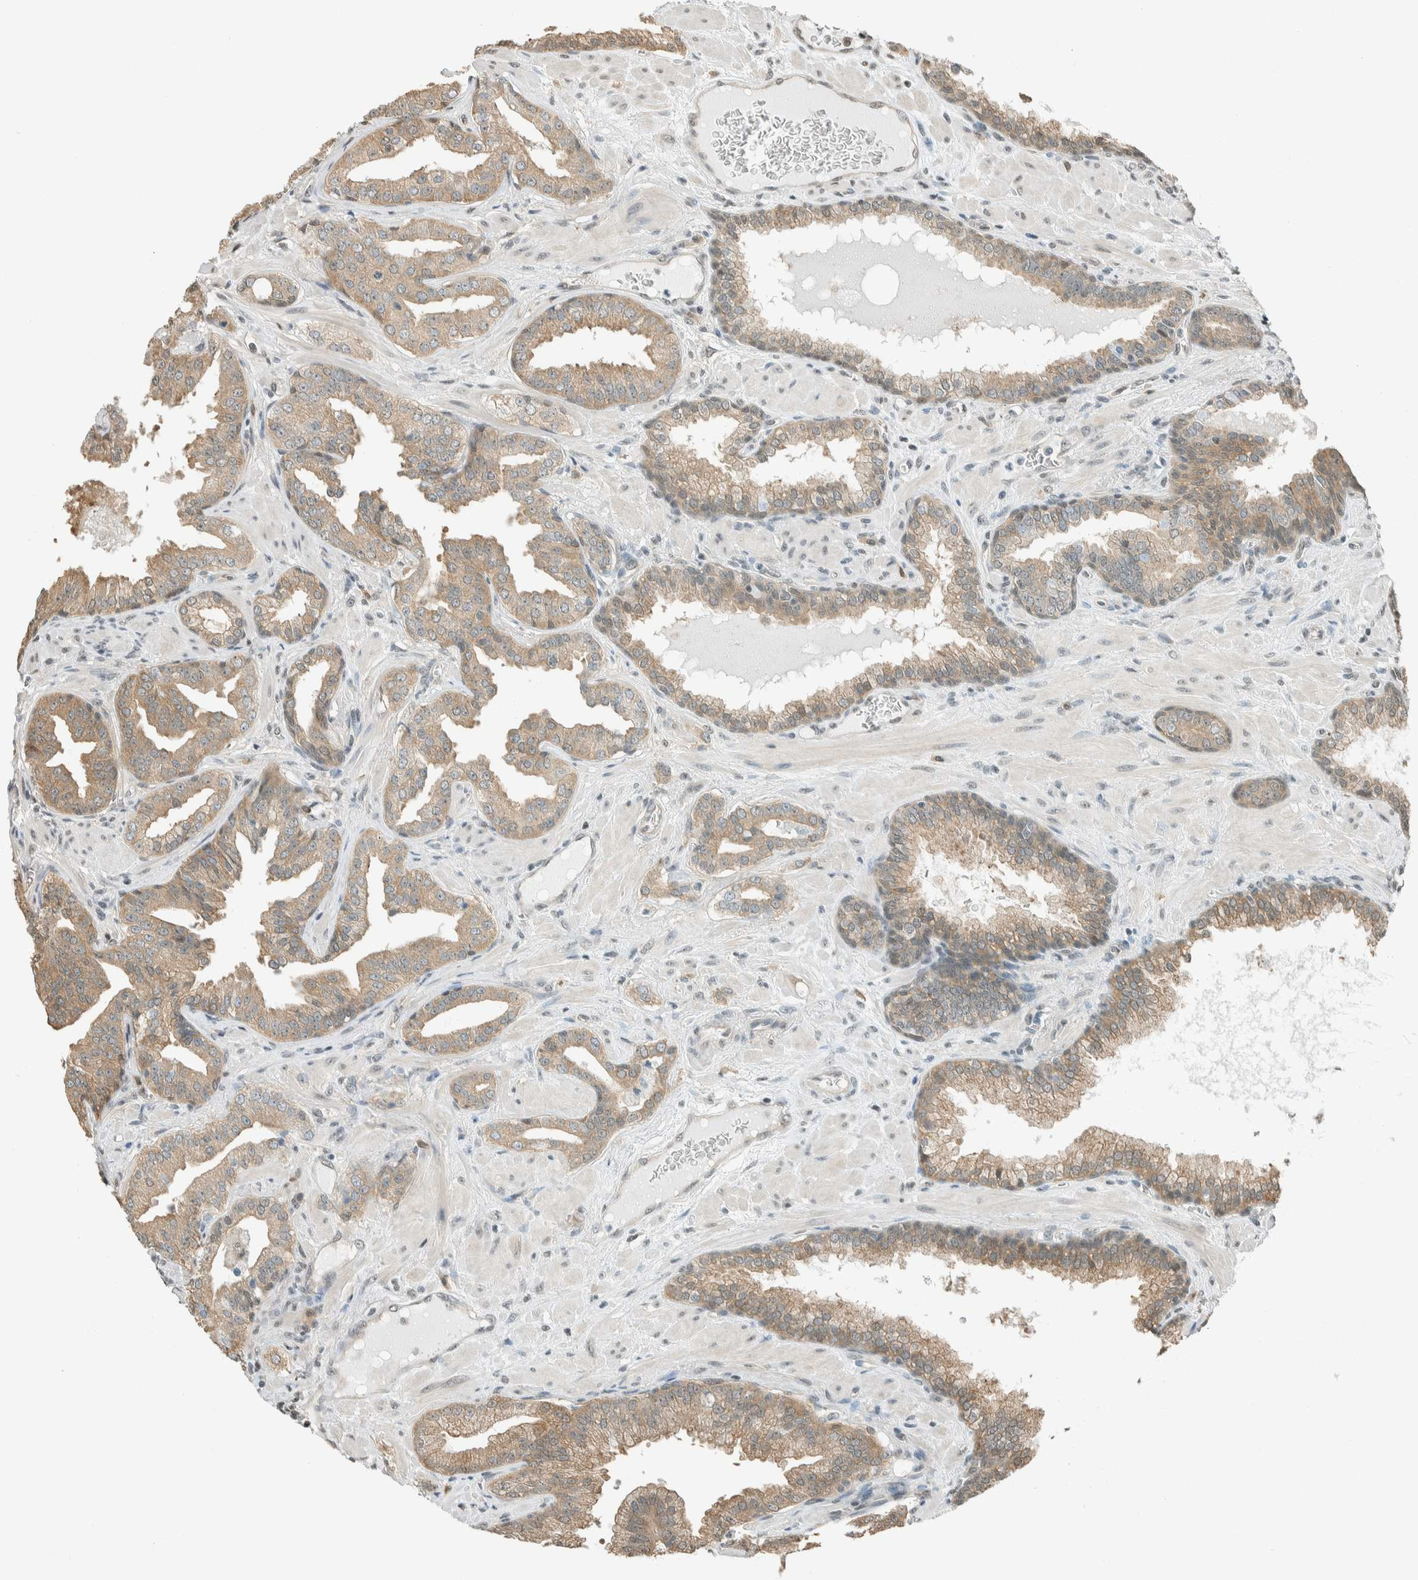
{"staining": {"intensity": "weak", "quantity": ">75%", "location": "cytoplasmic/membranous"}, "tissue": "prostate cancer", "cell_type": "Tumor cells", "image_type": "cancer", "snomed": [{"axis": "morphology", "description": "Adenocarcinoma, Low grade"}, {"axis": "topography", "description": "Prostate"}], "caption": "Adenocarcinoma (low-grade) (prostate) tissue displays weak cytoplasmic/membranous staining in about >75% of tumor cells", "gene": "NIBAN2", "patient": {"sex": "male", "age": 62}}